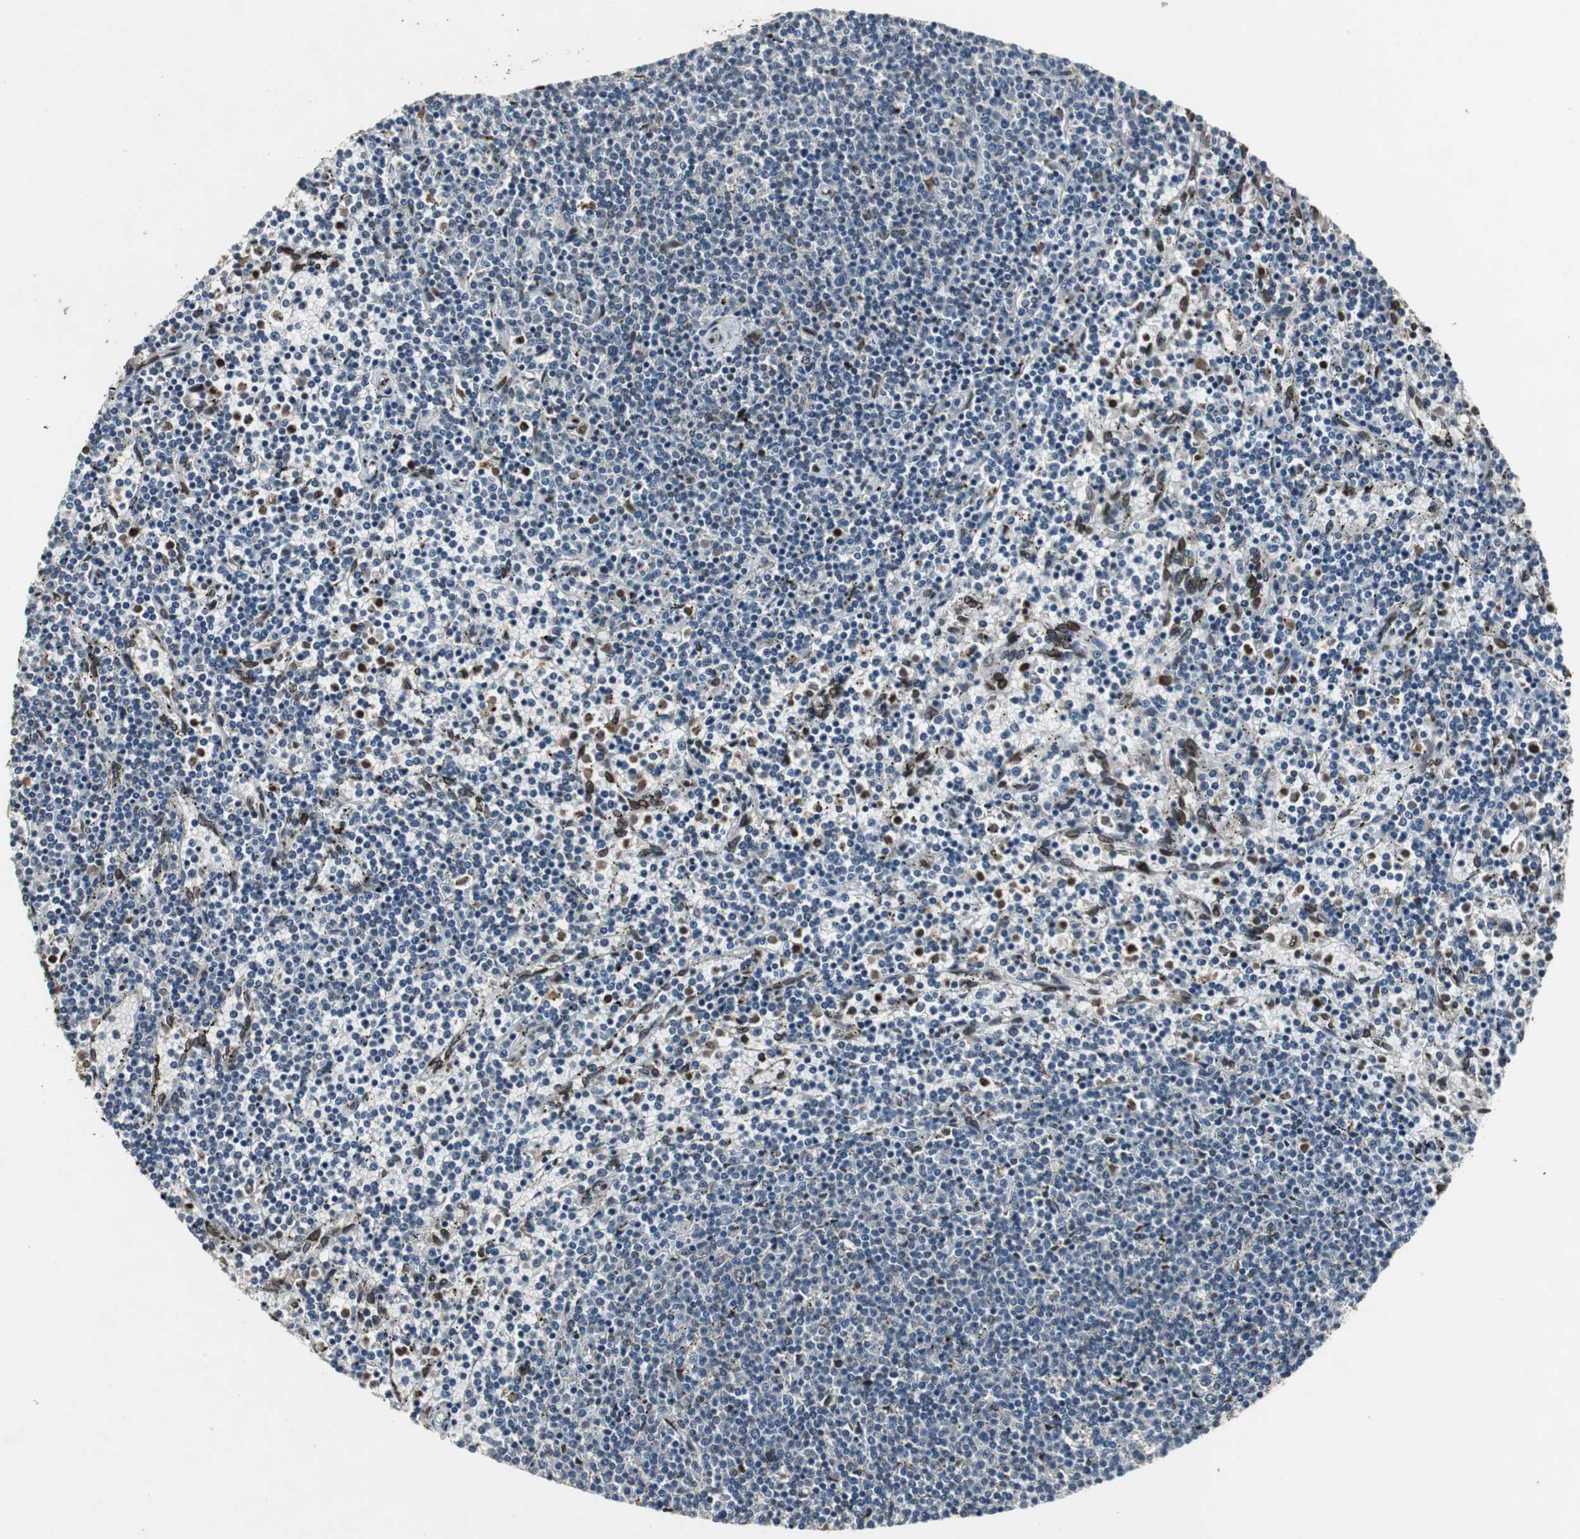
{"staining": {"intensity": "strong", "quantity": "<25%", "location": "cytoplasmic/membranous,nuclear"}, "tissue": "lymphoma", "cell_type": "Tumor cells", "image_type": "cancer", "snomed": [{"axis": "morphology", "description": "Malignant lymphoma, non-Hodgkin's type, Low grade"}, {"axis": "topography", "description": "Spleen"}], "caption": "This photomicrograph shows immunohistochemistry (IHC) staining of human lymphoma, with medium strong cytoplasmic/membranous and nuclear staining in about <25% of tumor cells.", "gene": "LMNA", "patient": {"sex": "female", "age": 50}}